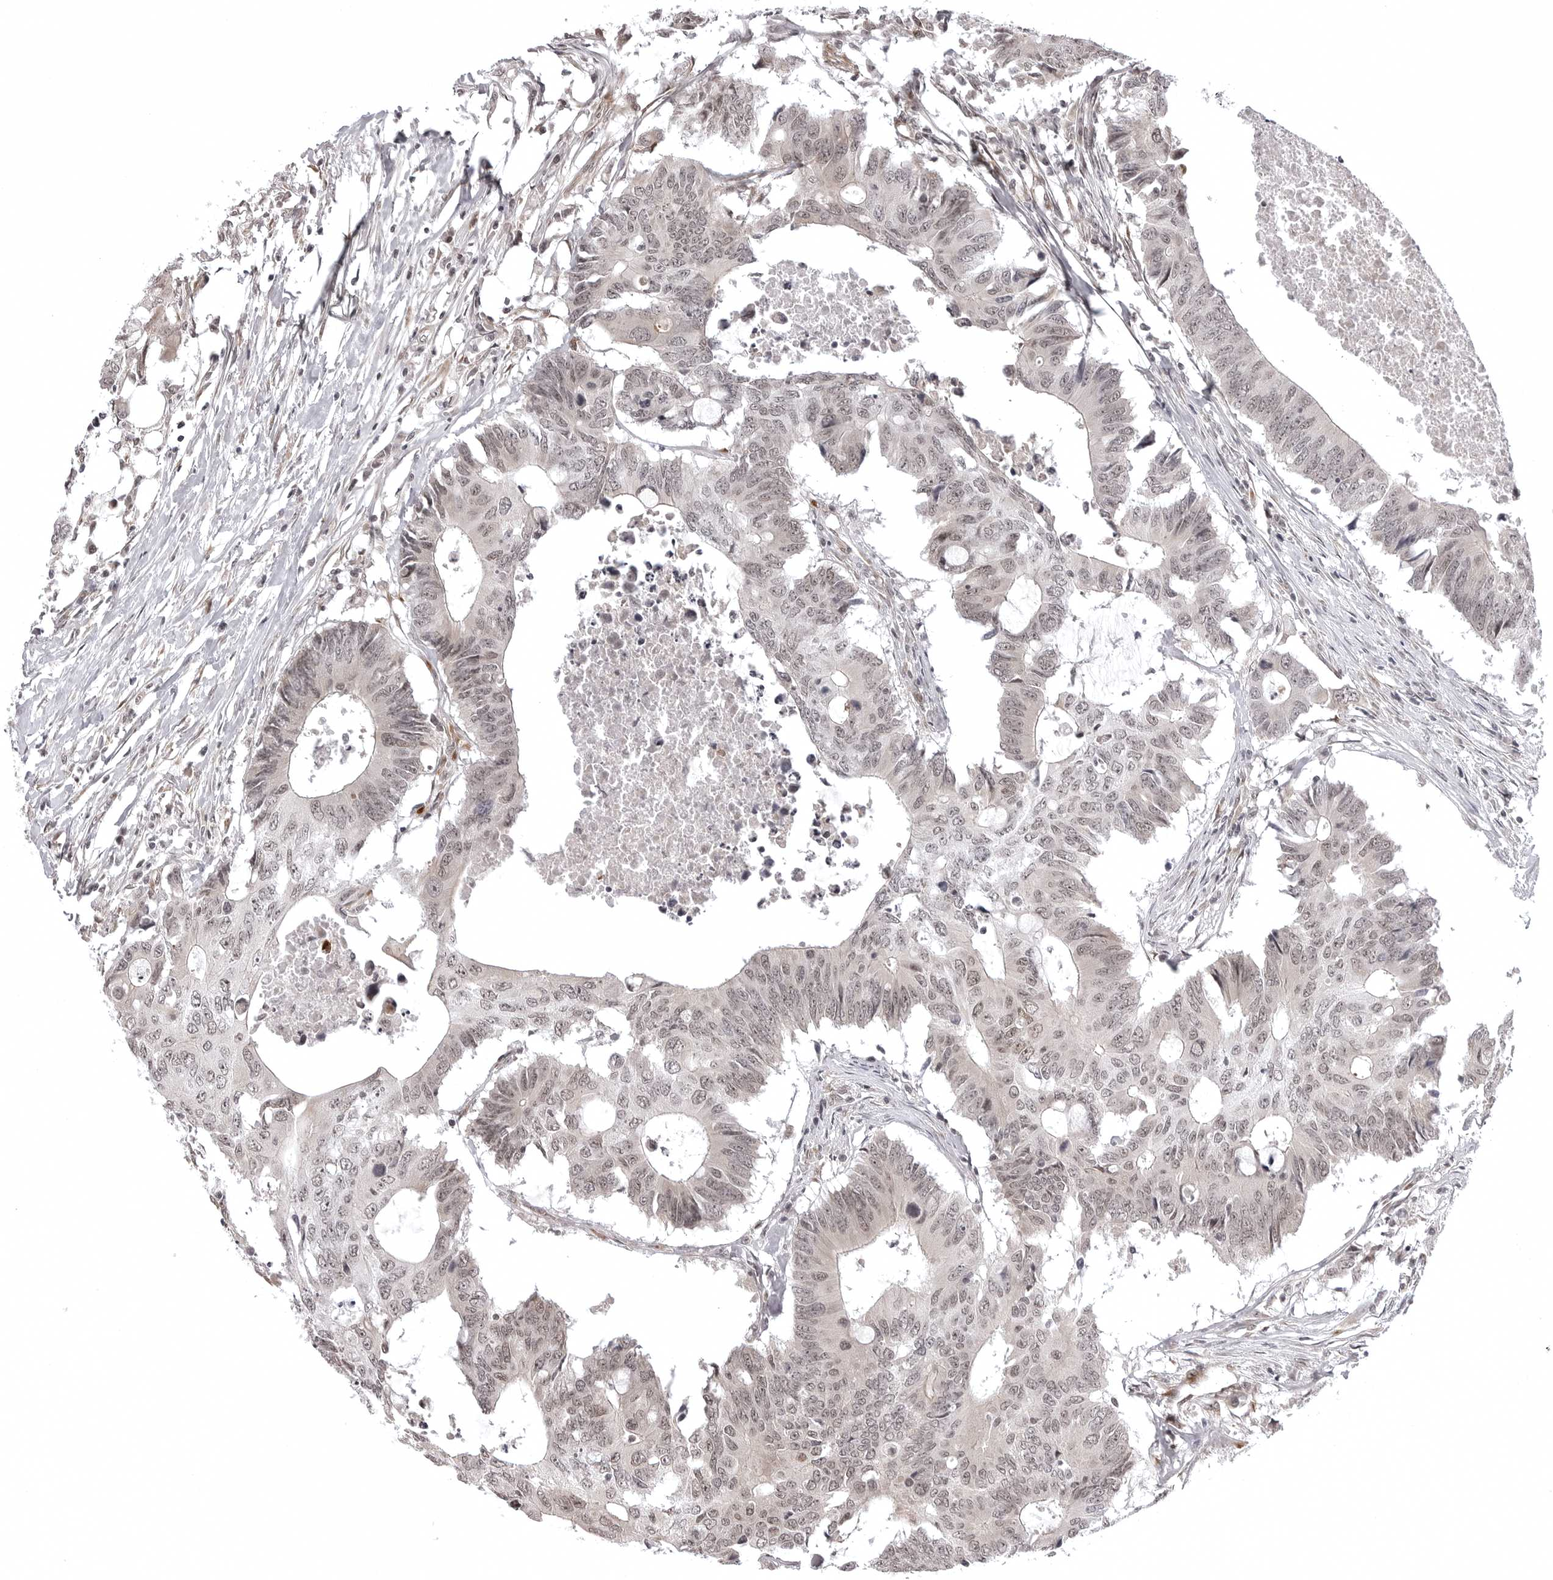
{"staining": {"intensity": "weak", "quantity": "25%-75%", "location": "nuclear"}, "tissue": "colorectal cancer", "cell_type": "Tumor cells", "image_type": "cancer", "snomed": [{"axis": "morphology", "description": "Adenocarcinoma, NOS"}, {"axis": "topography", "description": "Colon"}], "caption": "Tumor cells exhibit weak nuclear staining in approximately 25%-75% of cells in colorectal adenocarcinoma.", "gene": "PHF3", "patient": {"sex": "male", "age": 71}}